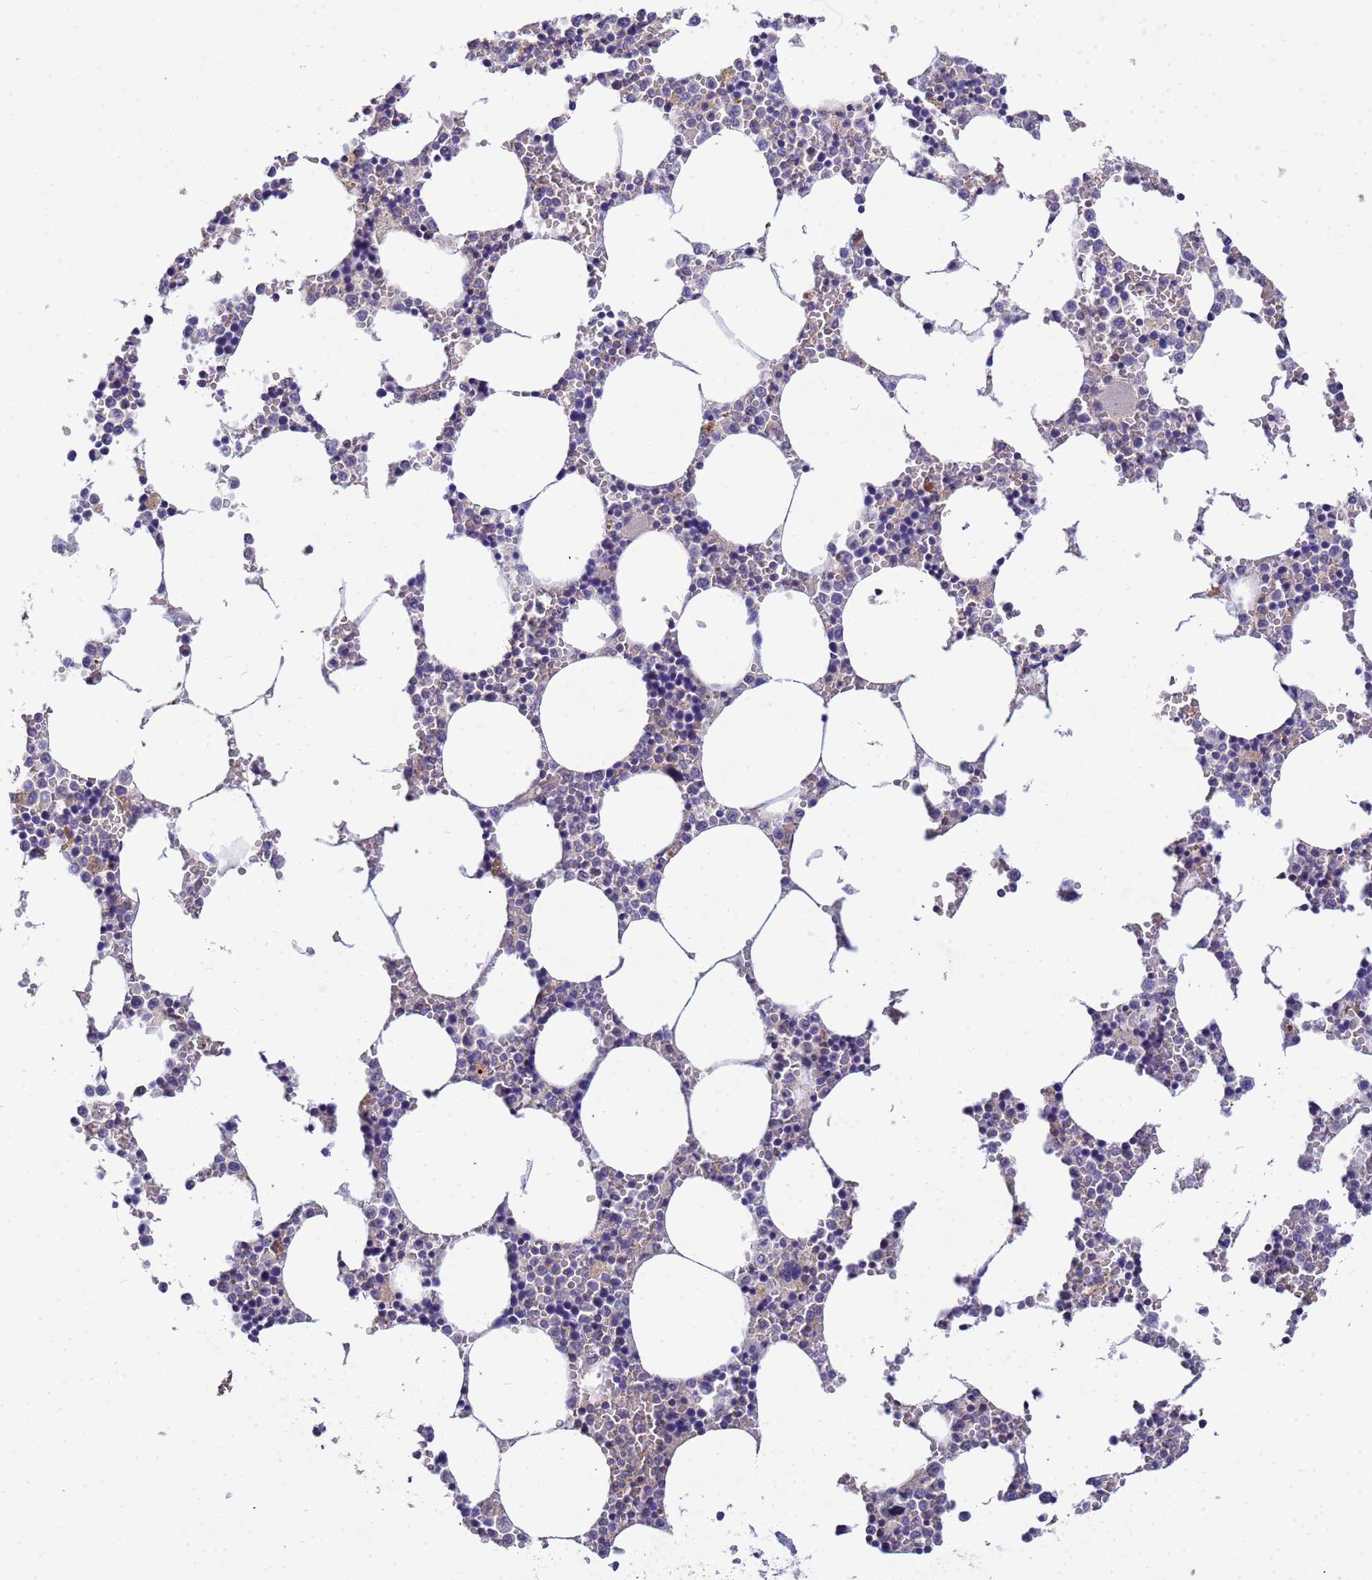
{"staining": {"intensity": "weak", "quantity": "<25%", "location": "cytoplasmic/membranous"}, "tissue": "bone marrow", "cell_type": "Hematopoietic cells", "image_type": "normal", "snomed": [{"axis": "morphology", "description": "Normal tissue, NOS"}, {"axis": "topography", "description": "Bone marrow"}], "caption": "This histopathology image is of benign bone marrow stained with immunohistochemistry to label a protein in brown with the nuclei are counter-stained blue. There is no expression in hematopoietic cells. (DAB (3,3'-diaminobenzidine) immunohistochemistry, high magnification).", "gene": "CDC34", "patient": {"sex": "female", "age": 64}}